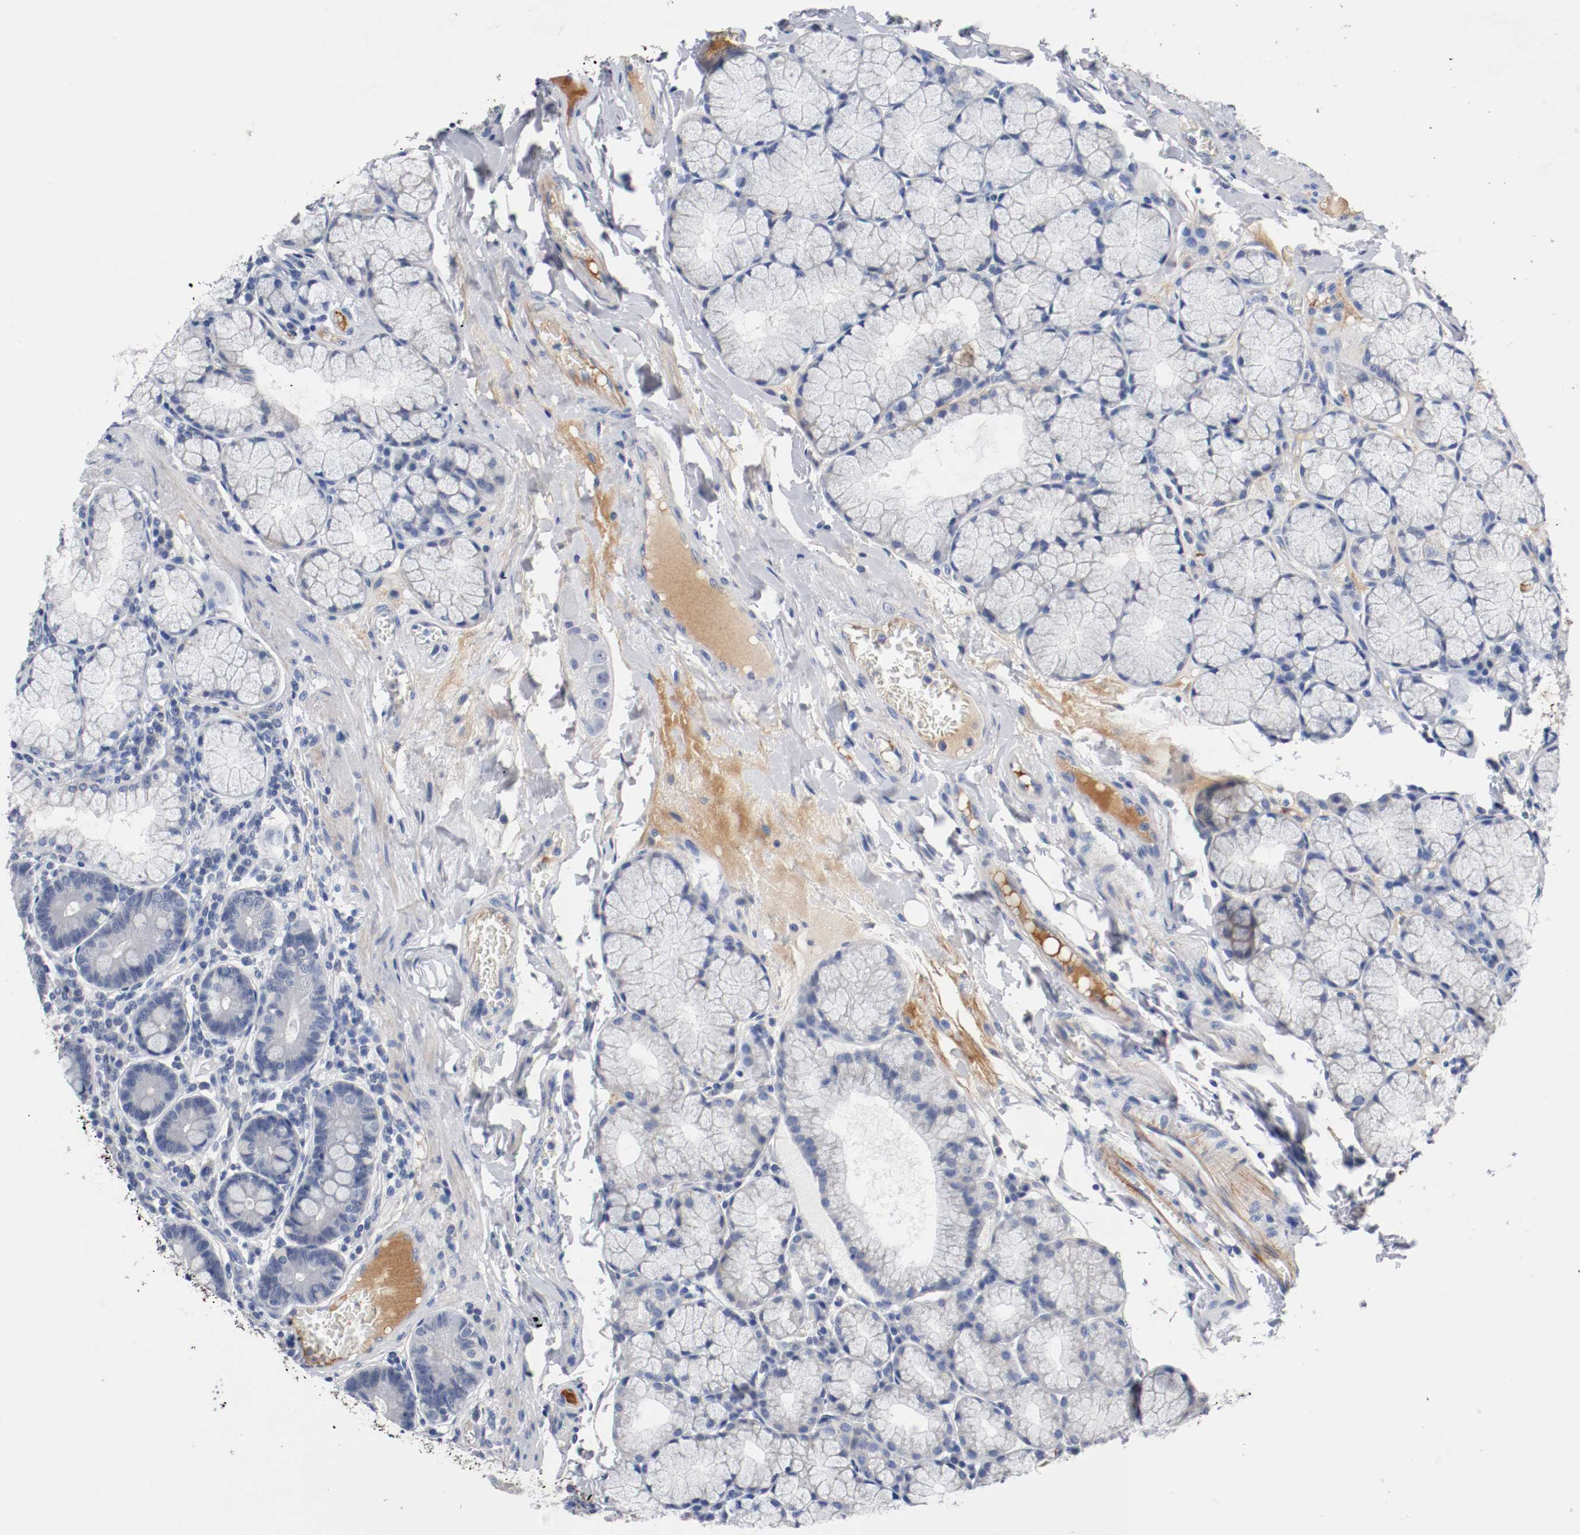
{"staining": {"intensity": "moderate", "quantity": "<25%", "location": "cytoplasmic/membranous"}, "tissue": "duodenum", "cell_type": "Glandular cells", "image_type": "normal", "snomed": [{"axis": "morphology", "description": "Normal tissue, NOS"}, {"axis": "topography", "description": "Duodenum"}], "caption": "Immunohistochemistry (IHC) photomicrograph of benign duodenum: duodenum stained using IHC demonstrates low levels of moderate protein expression localized specifically in the cytoplasmic/membranous of glandular cells, appearing as a cytoplasmic/membranous brown color.", "gene": "TNC", "patient": {"sex": "male", "age": 50}}